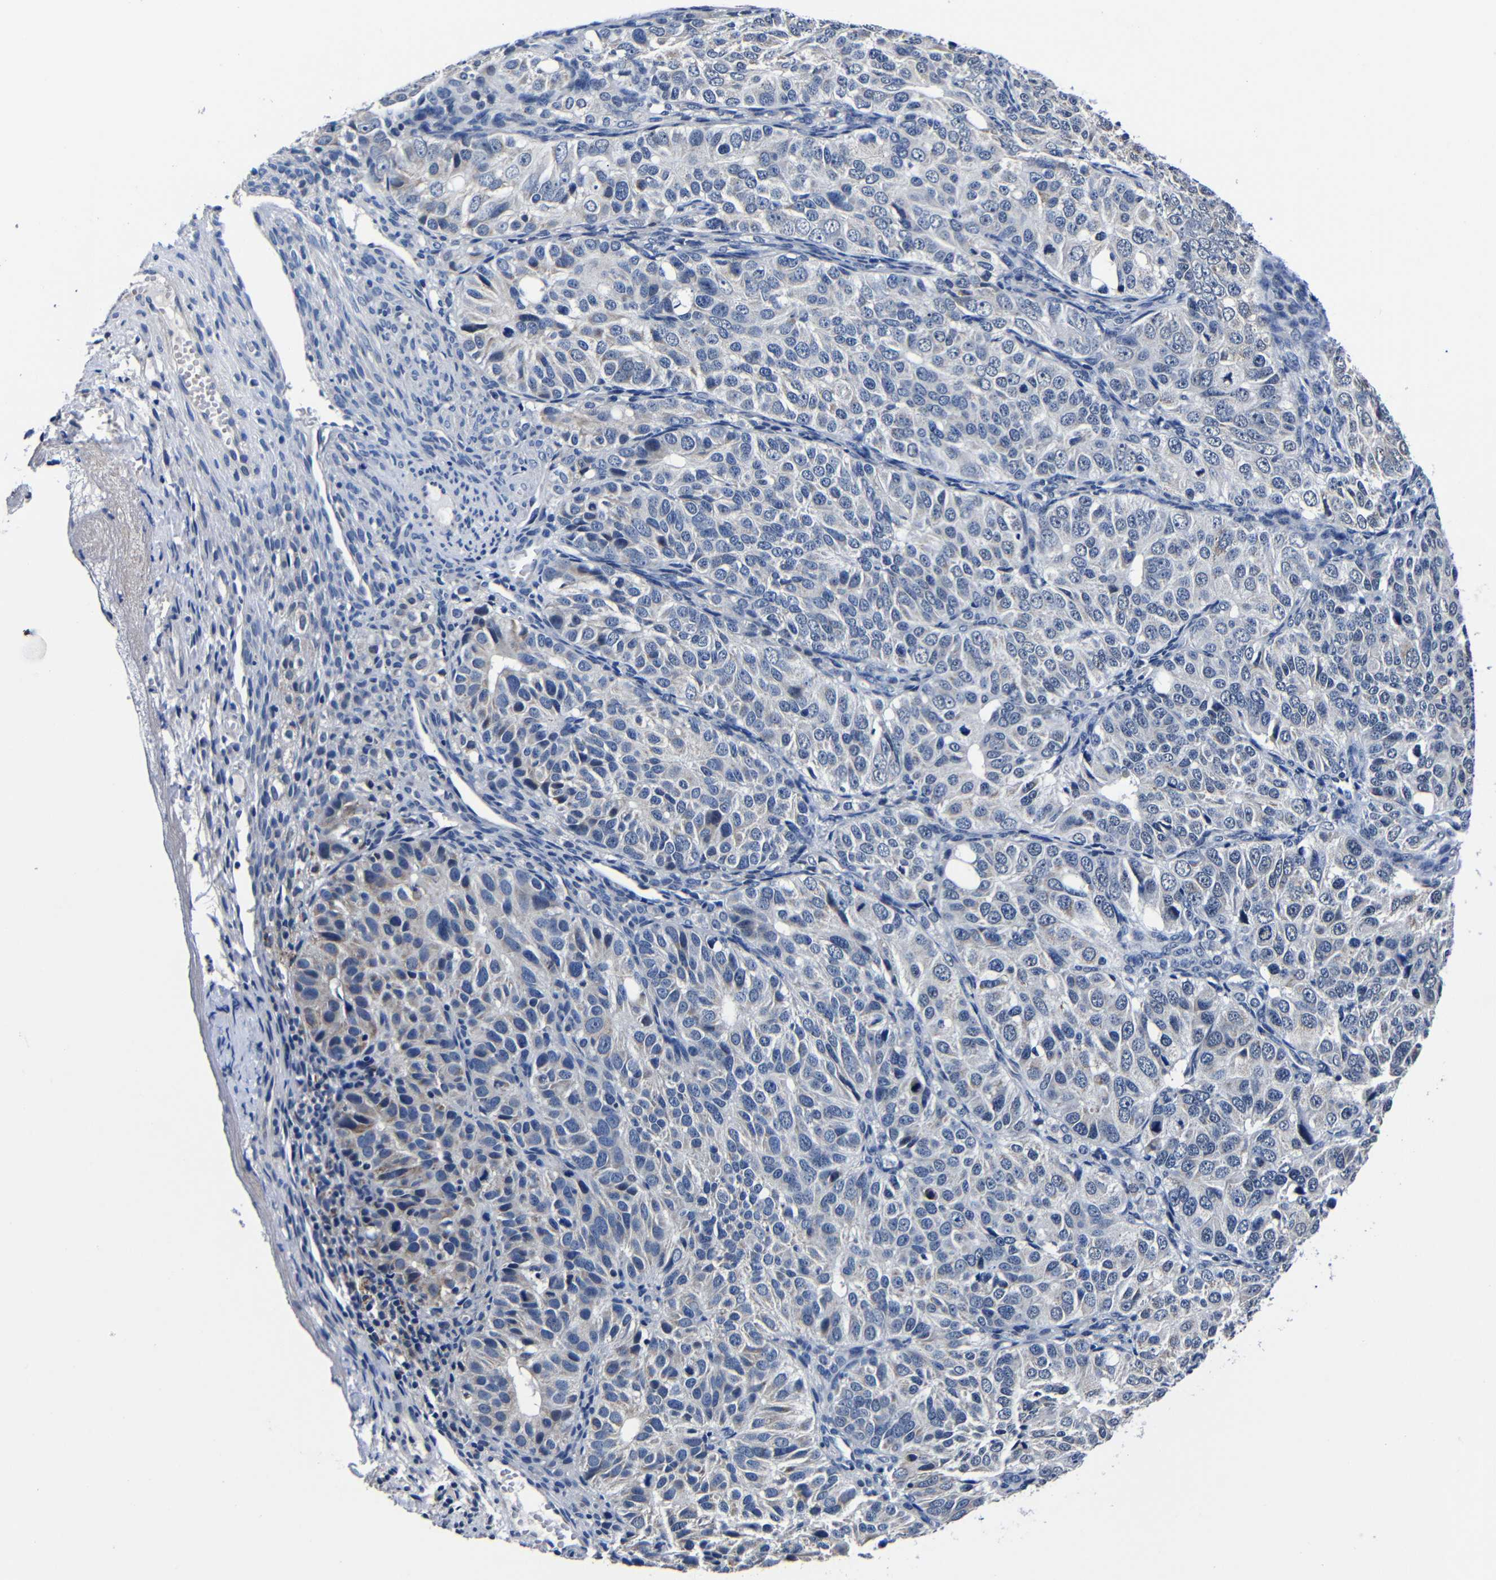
{"staining": {"intensity": "negative", "quantity": "none", "location": "none"}, "tissue": "ovarian cancer", "cell_type": "Tumor cells", "image_type": "cancer", "snomed": [{"axis": "morphology", "description": "Carcinoma, endometroid"}, {"axis": "topography", "description": "Ovary"}], "caption": "DAB immunohistochemical staining of human ovarian cancer (endometroid carcinoma) reveals no significant positivity in tumor cells.", "gene": "DEPP1", "patient": {"sex": "female", "age": 51}}